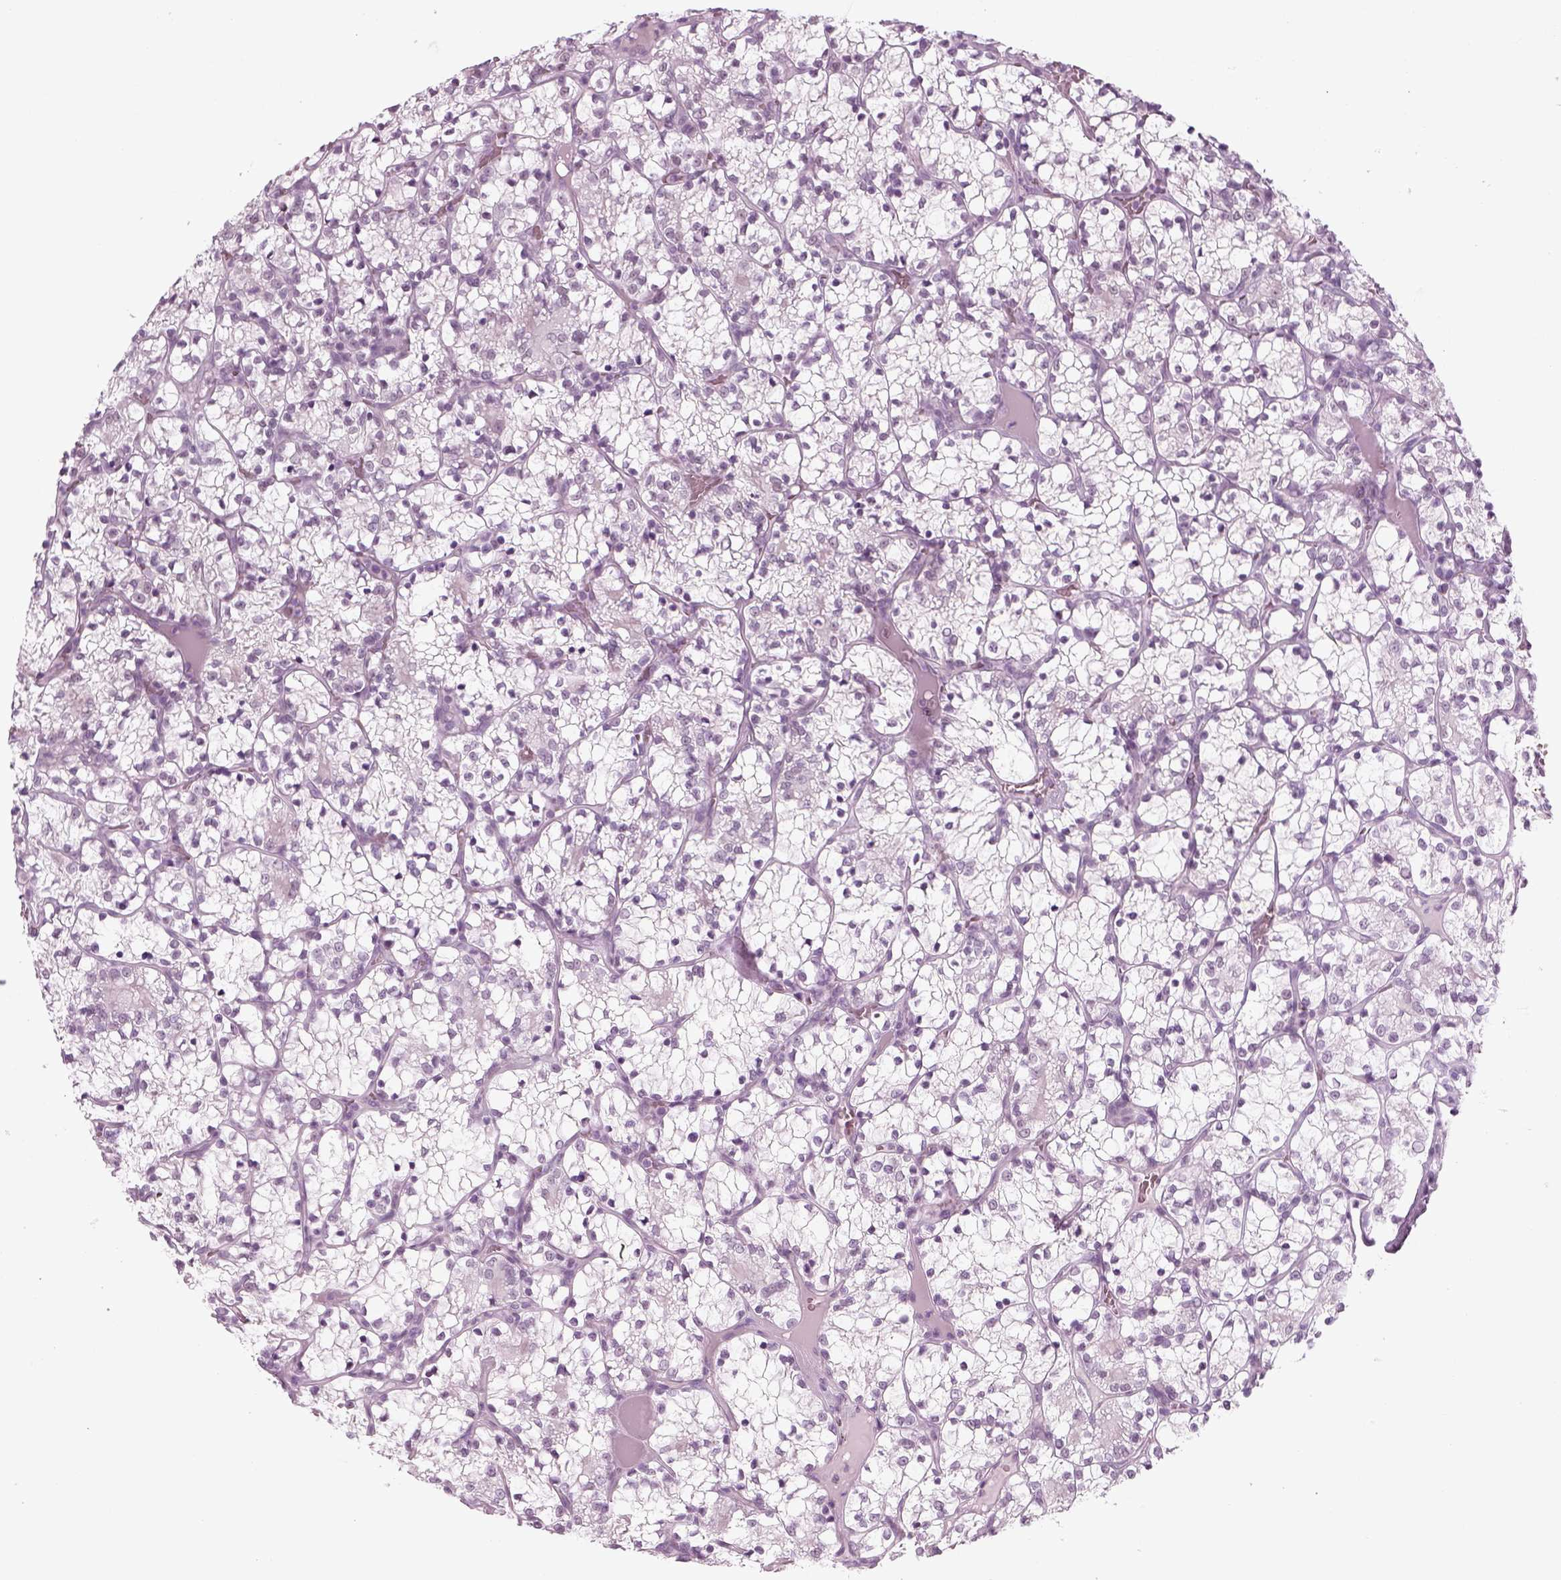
{"staining": {"intensity": "negative", "quantity": "none", "location": "none"}, "tissue": "renal cancer", "cell_type": "Tumor cells", "image_type": "cancer", "snomed": [{"axis": "morphology", "description": "Adenocarcinoma, NOS"}, {"axis": "topography", "description": "Kidney"}], "caption": "The immunohistochemistry histopathology image has no significant positivity in tumor cells of renal cancer tissue.", "gene": "KRT75", "patient": {"sex": "female", "age": 69}}